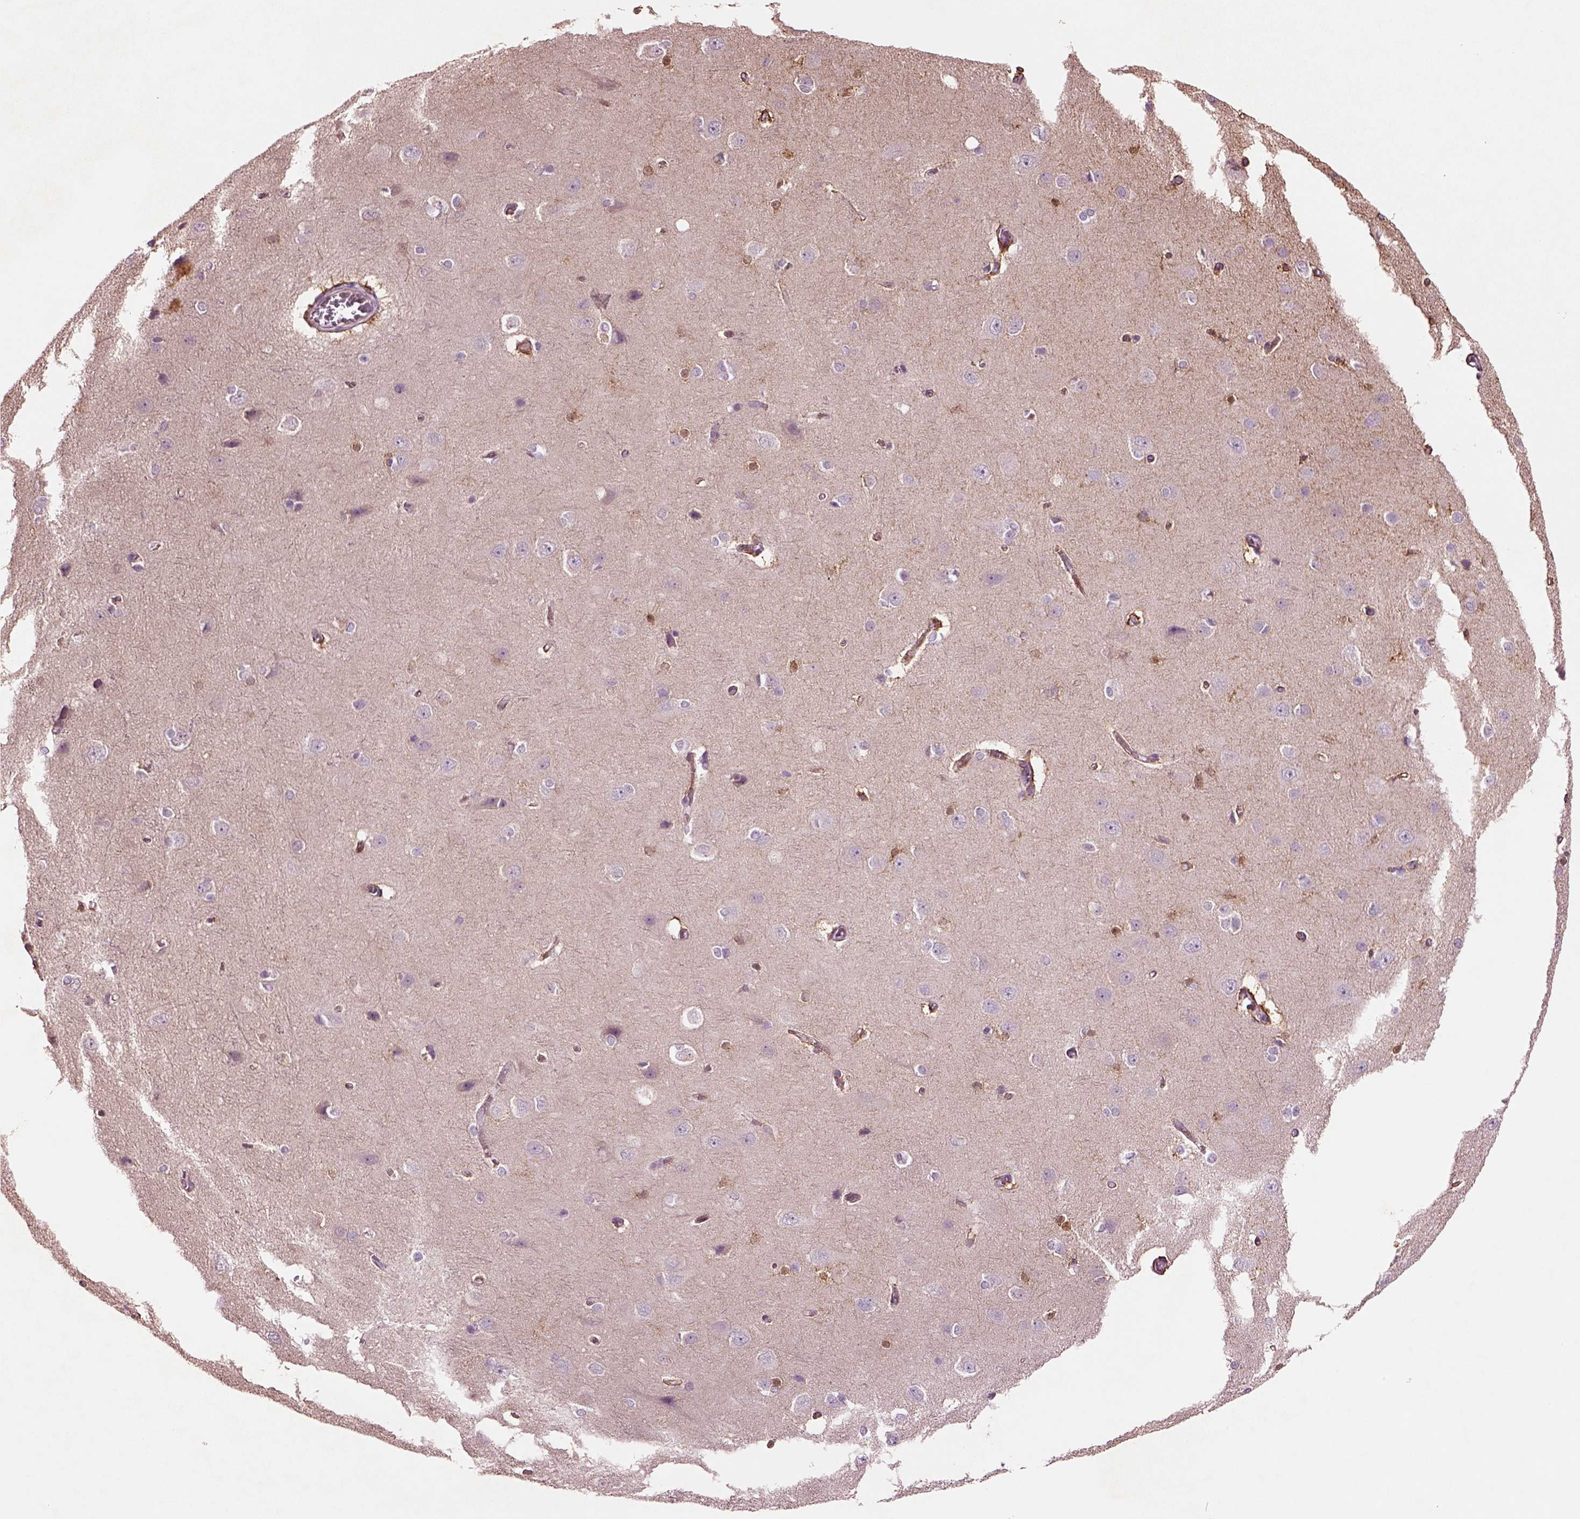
{"staining": {"intensity": "moderate", "quantity": "<25%", "location": "cytoplasmic/membranous"}, "tissue": "cerebral cortex", "cell_type": "Endothelial cells", "image_type": "normal", "snomed": [{"axis": "morphology", "description": "Normal tissue, NOS"}, {"axis": "topography", "description": "Cerebral cortex"}], "caption": "Protein staining of unremarkable cerebral cortex demonstrates moderate cytoplasmic/membranous positivity in about <25% of endothelial cells. The protein of interest is stained brown, and the nuclei are stained in blue (DAB IHC with brightfield microscopy, high magnification).", "gene": "PLPP7", "patient": {"sex": "male", "age": 37}}